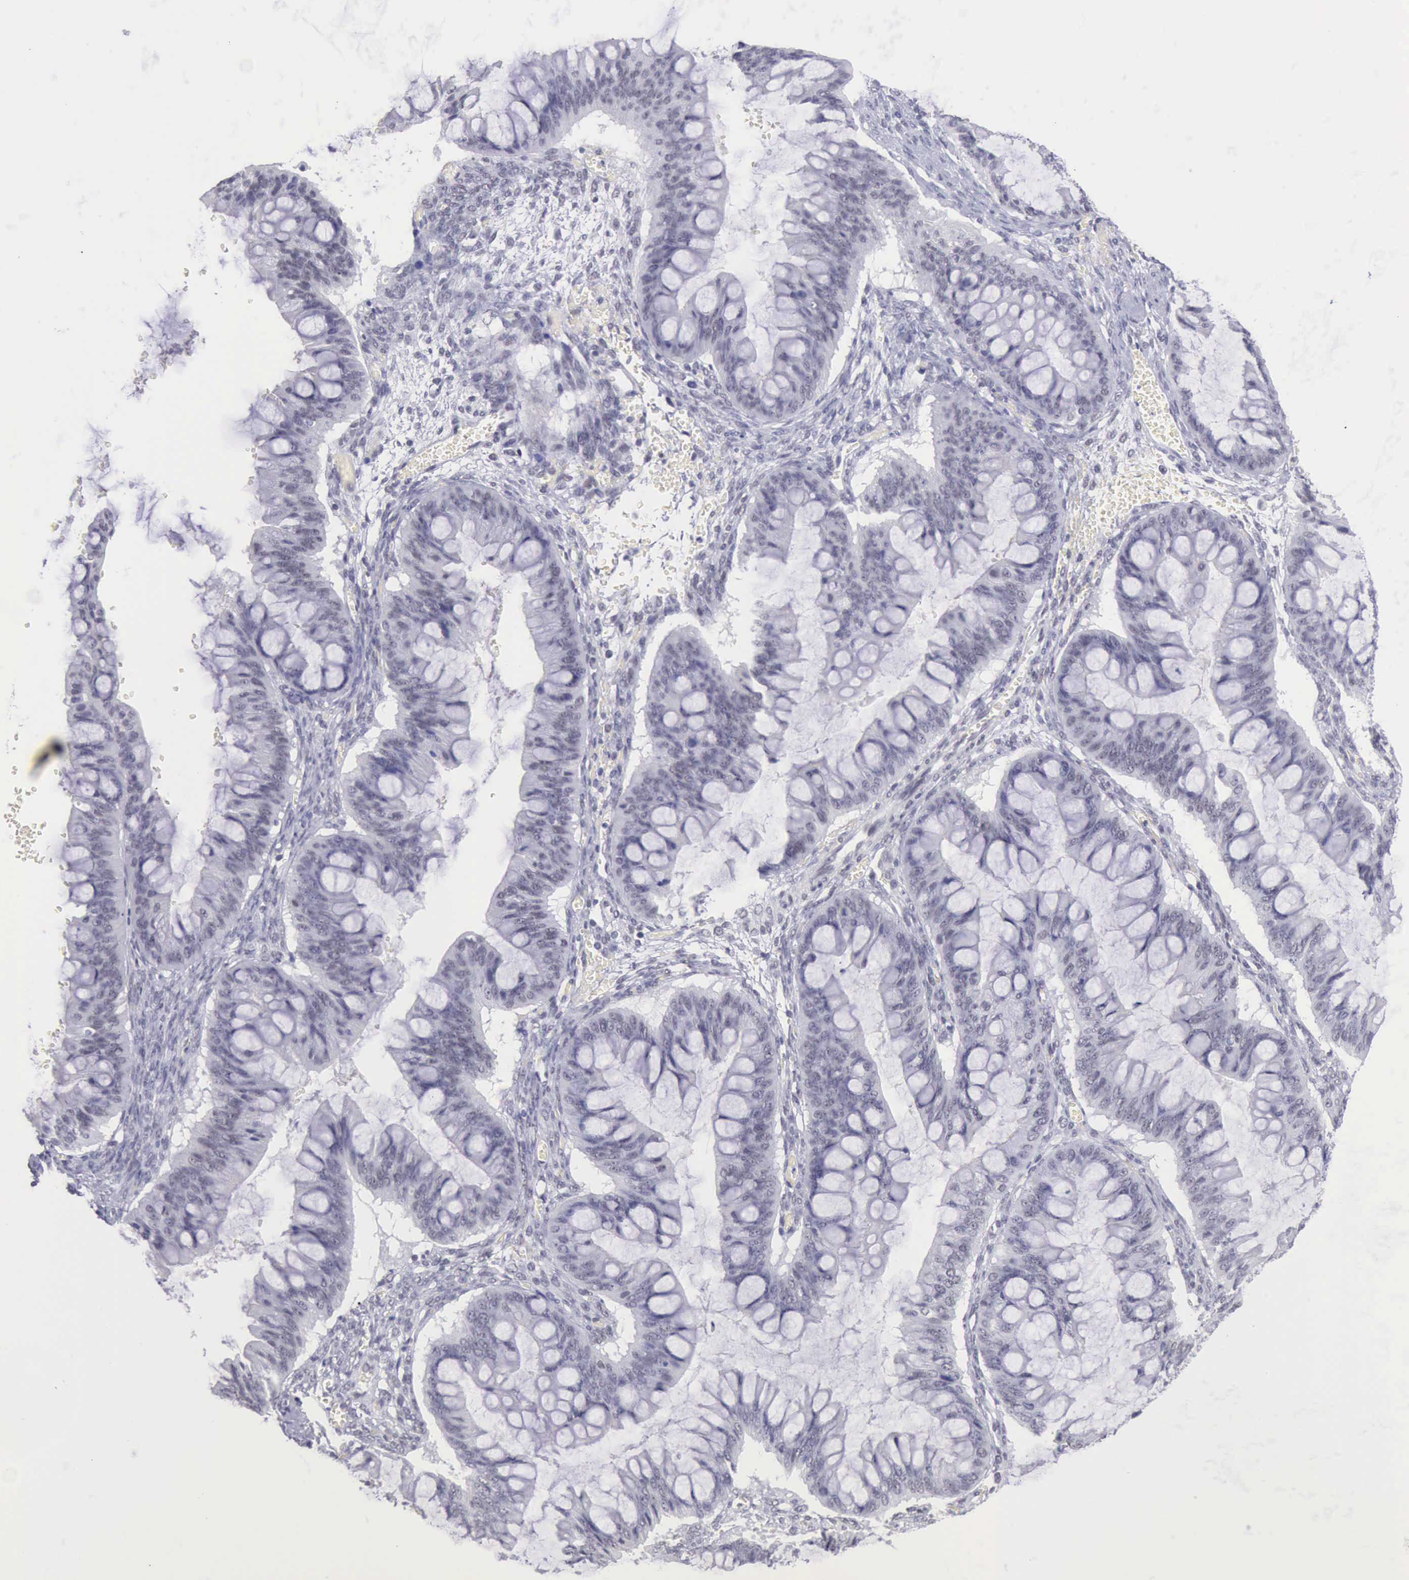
{"staining": {"intensity": "negative", "quantity": "none", "location": "none"}, "tissue": "ovarian cancer", "cell_type": "Tumor cells", "image_type": "cancer", "snomed": [{"axis": "morphology", "description": "Cystadenocarcinoma, mucinous, NOS"}, {"axis": "topography", "description": "Ovary"}], "caption": "Immunohistochemical staining of ovarian cancer reveals no significant staining in tumor cells.", "gene": "EP300", "patient": {"sex": "female", "age": 73}}